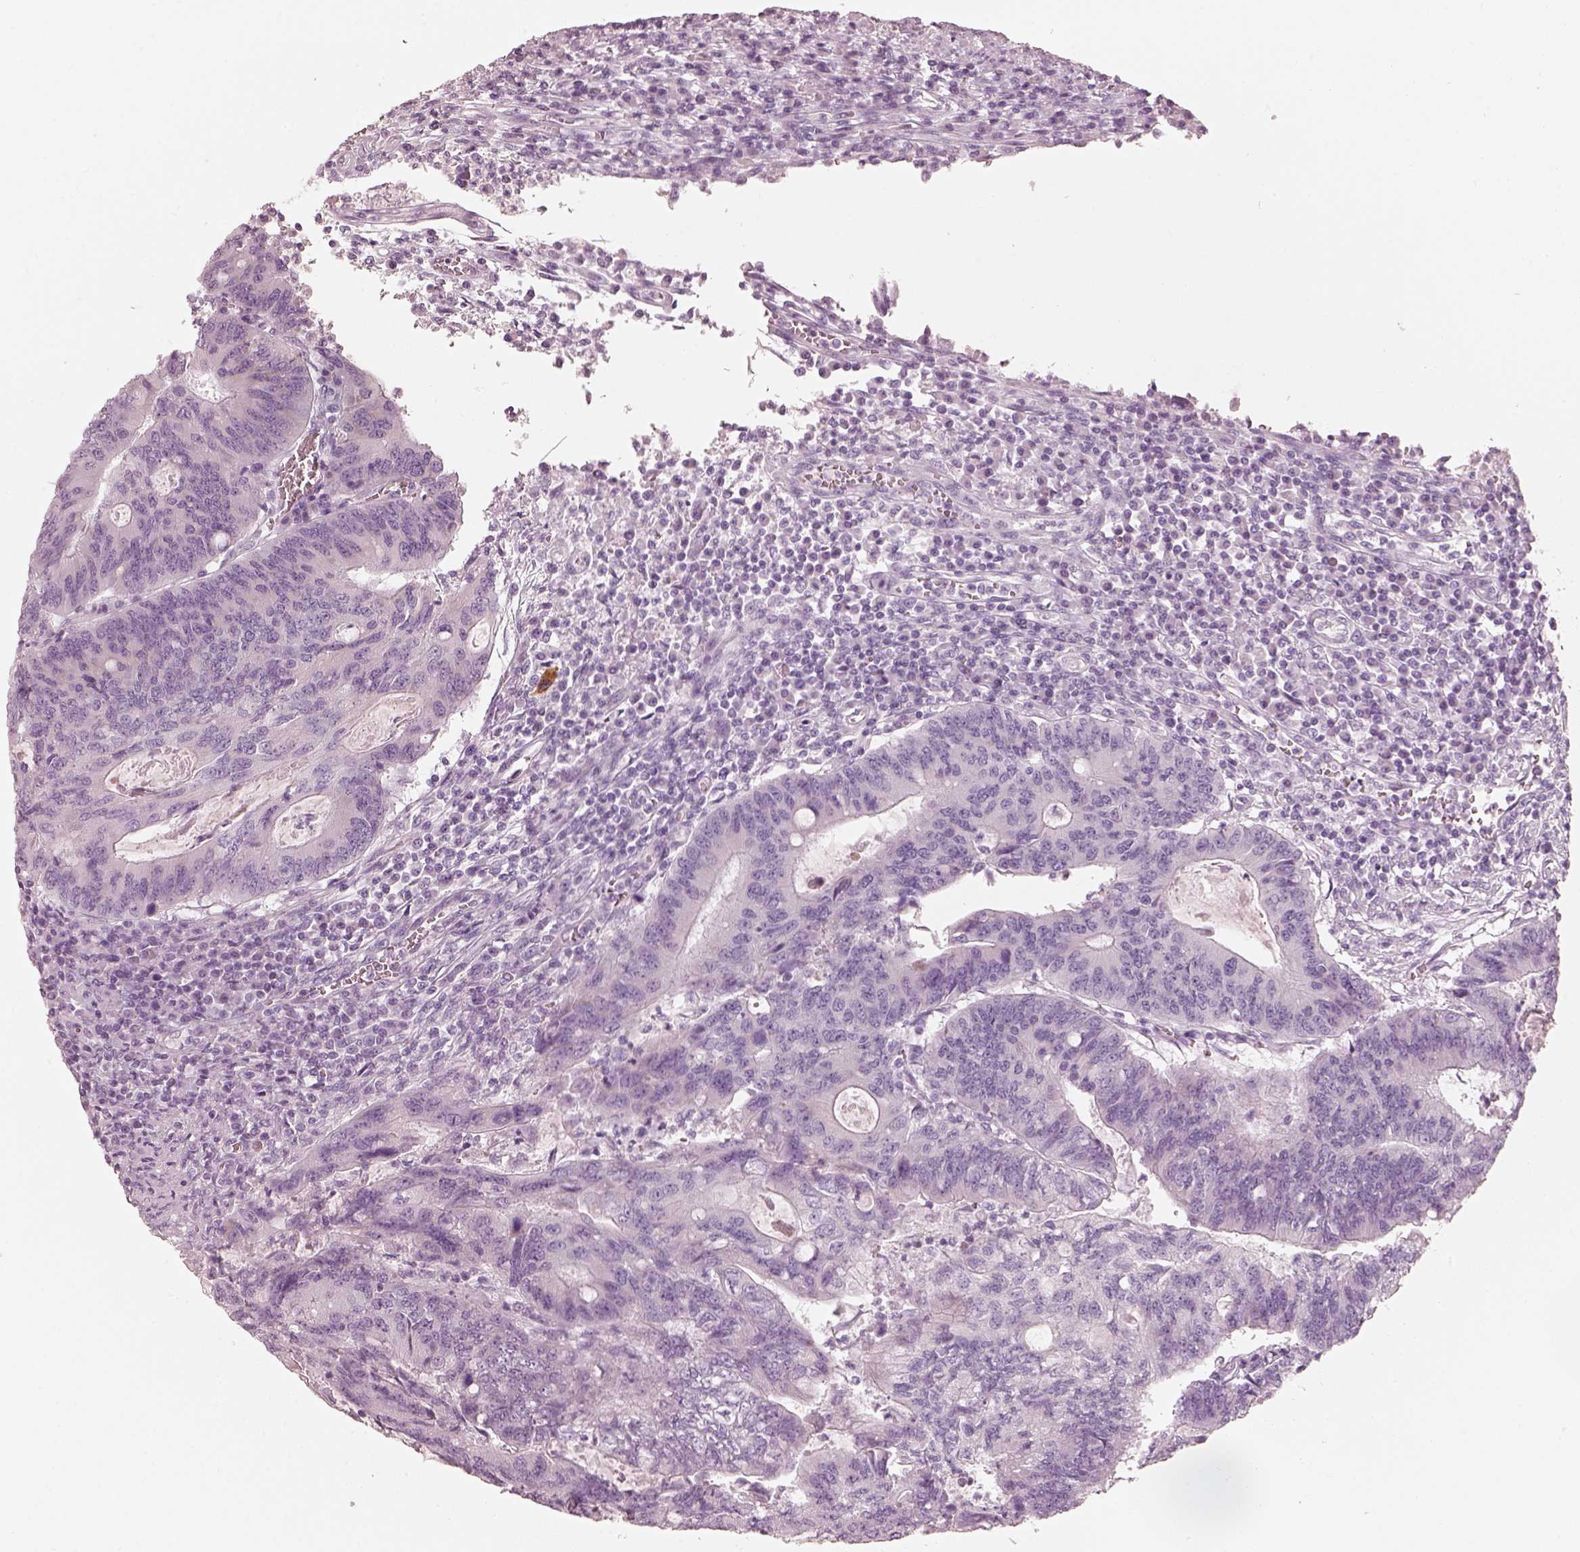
{"staining": {"intensity": "negative", "quantity": "none", "location": "none"}, "tissue": "colorectal cancer", "cell_type": "Tumor cells", "image_type": "cancer", "snomed": [{"axis": "morphology", "description": "Adenocarcinoma, NOS"}, {"axis": "topography", "description": "Colon"}], "caption": "Immunohistochemical staining of human colorectal cancer (adenocarcinoma) reveals no significant positivity in tumor cells.", "gene": "R3HDML", "patient": {"sex": "male", "age": 67}}